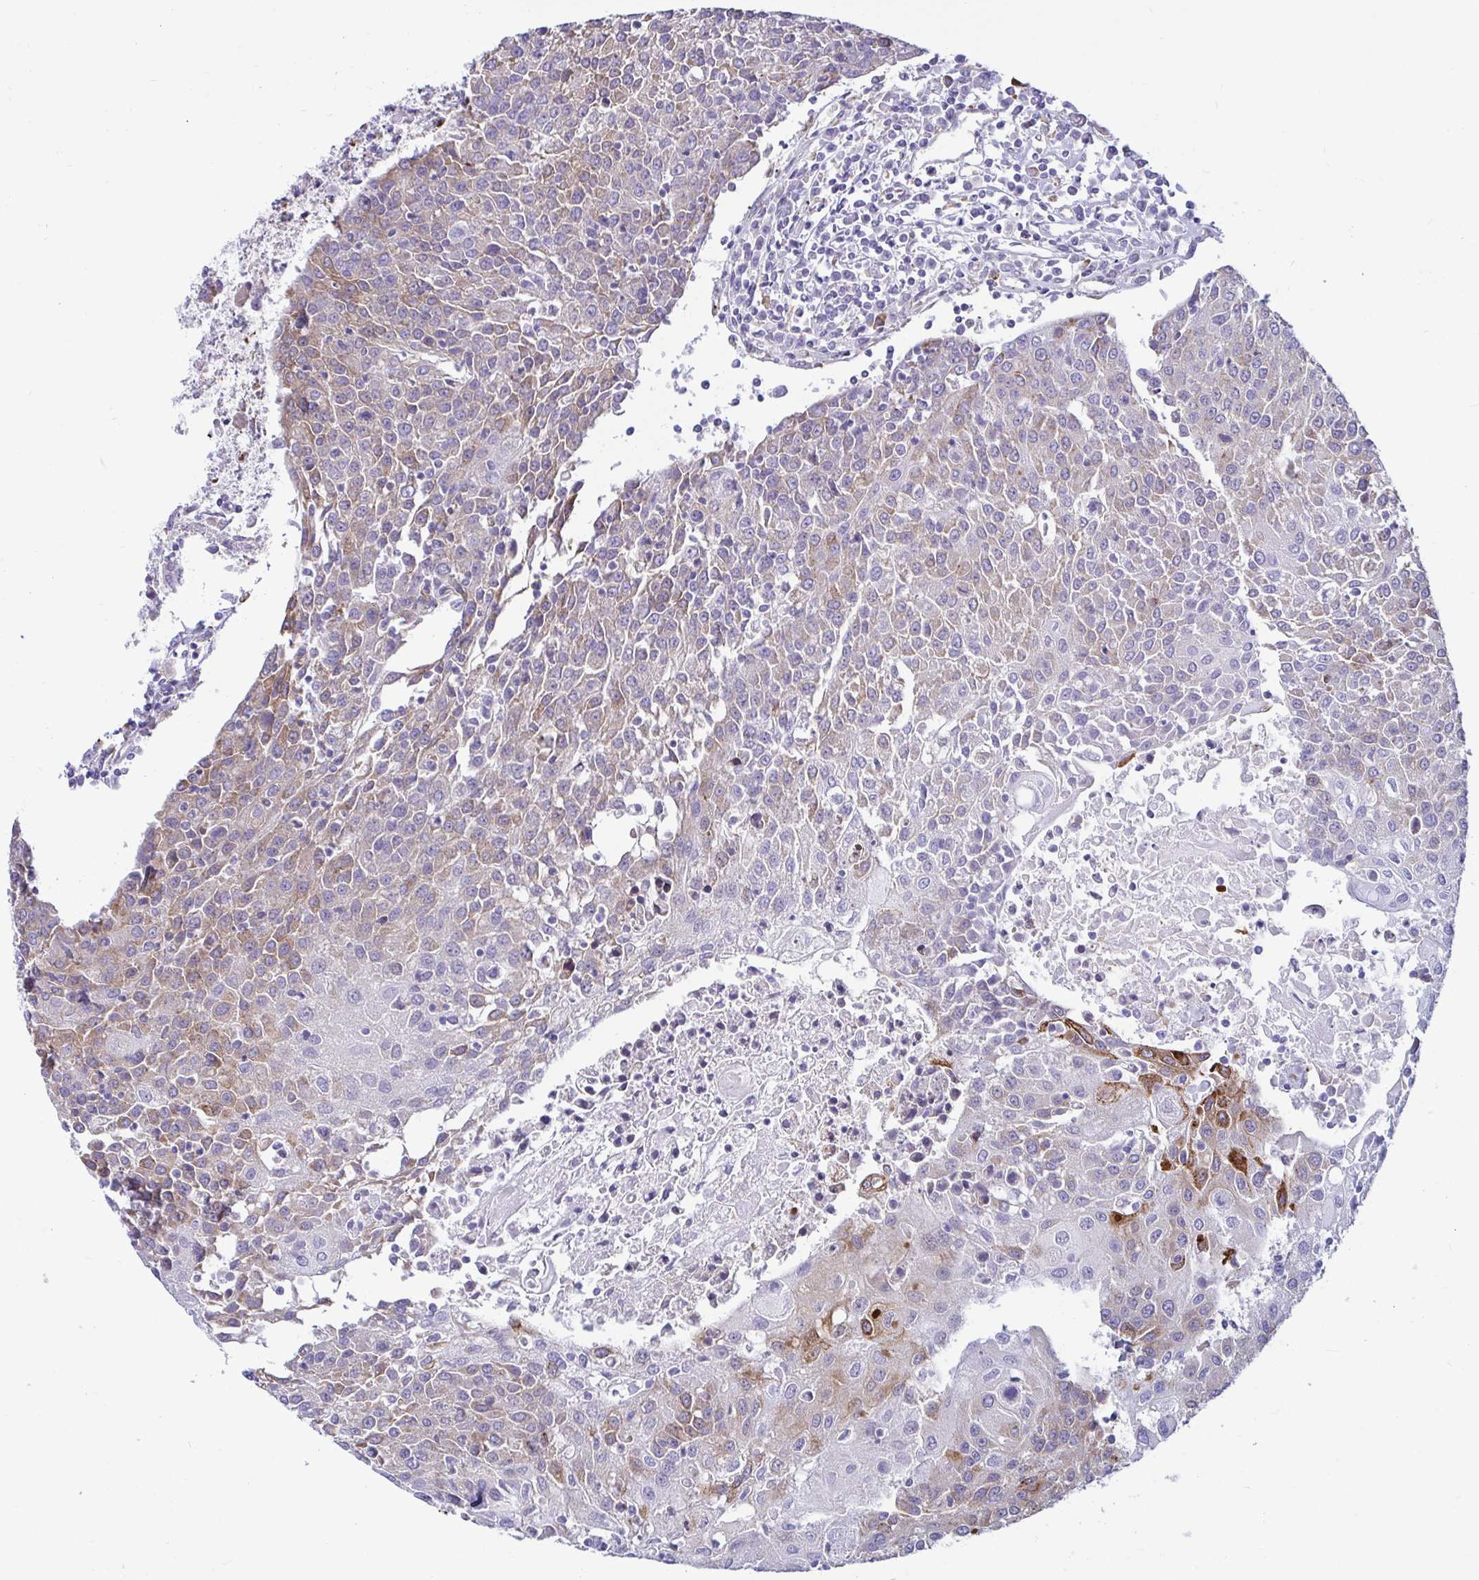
{"staining": {"intensity": "moderate", "quantity": "<25%", "location": "cytoplasmic/membranous"}, "tissue": "urothelial cancer", "cell_type": "Tumor cells", "image_type": "cancer", "snomed": [{"axis": "morphology", "description": "Urothelial carcinoma, High grade"}, {"axis": "topography", "description": "Urinary bladder"}], "caption": "DAB immunohistochemical staining of urothelial cancer displays moderate cytoplasmic/membranous protein staining in approximately <25% of tumor cells. The staining was performed using DAB (3,3'-diaminobenzidine), with brown indicating positive protein expression. Nuclei are stained blue with hematoxylin.", "gene": "TFPI2", "patient": {"sex": "female", "age": 85}}